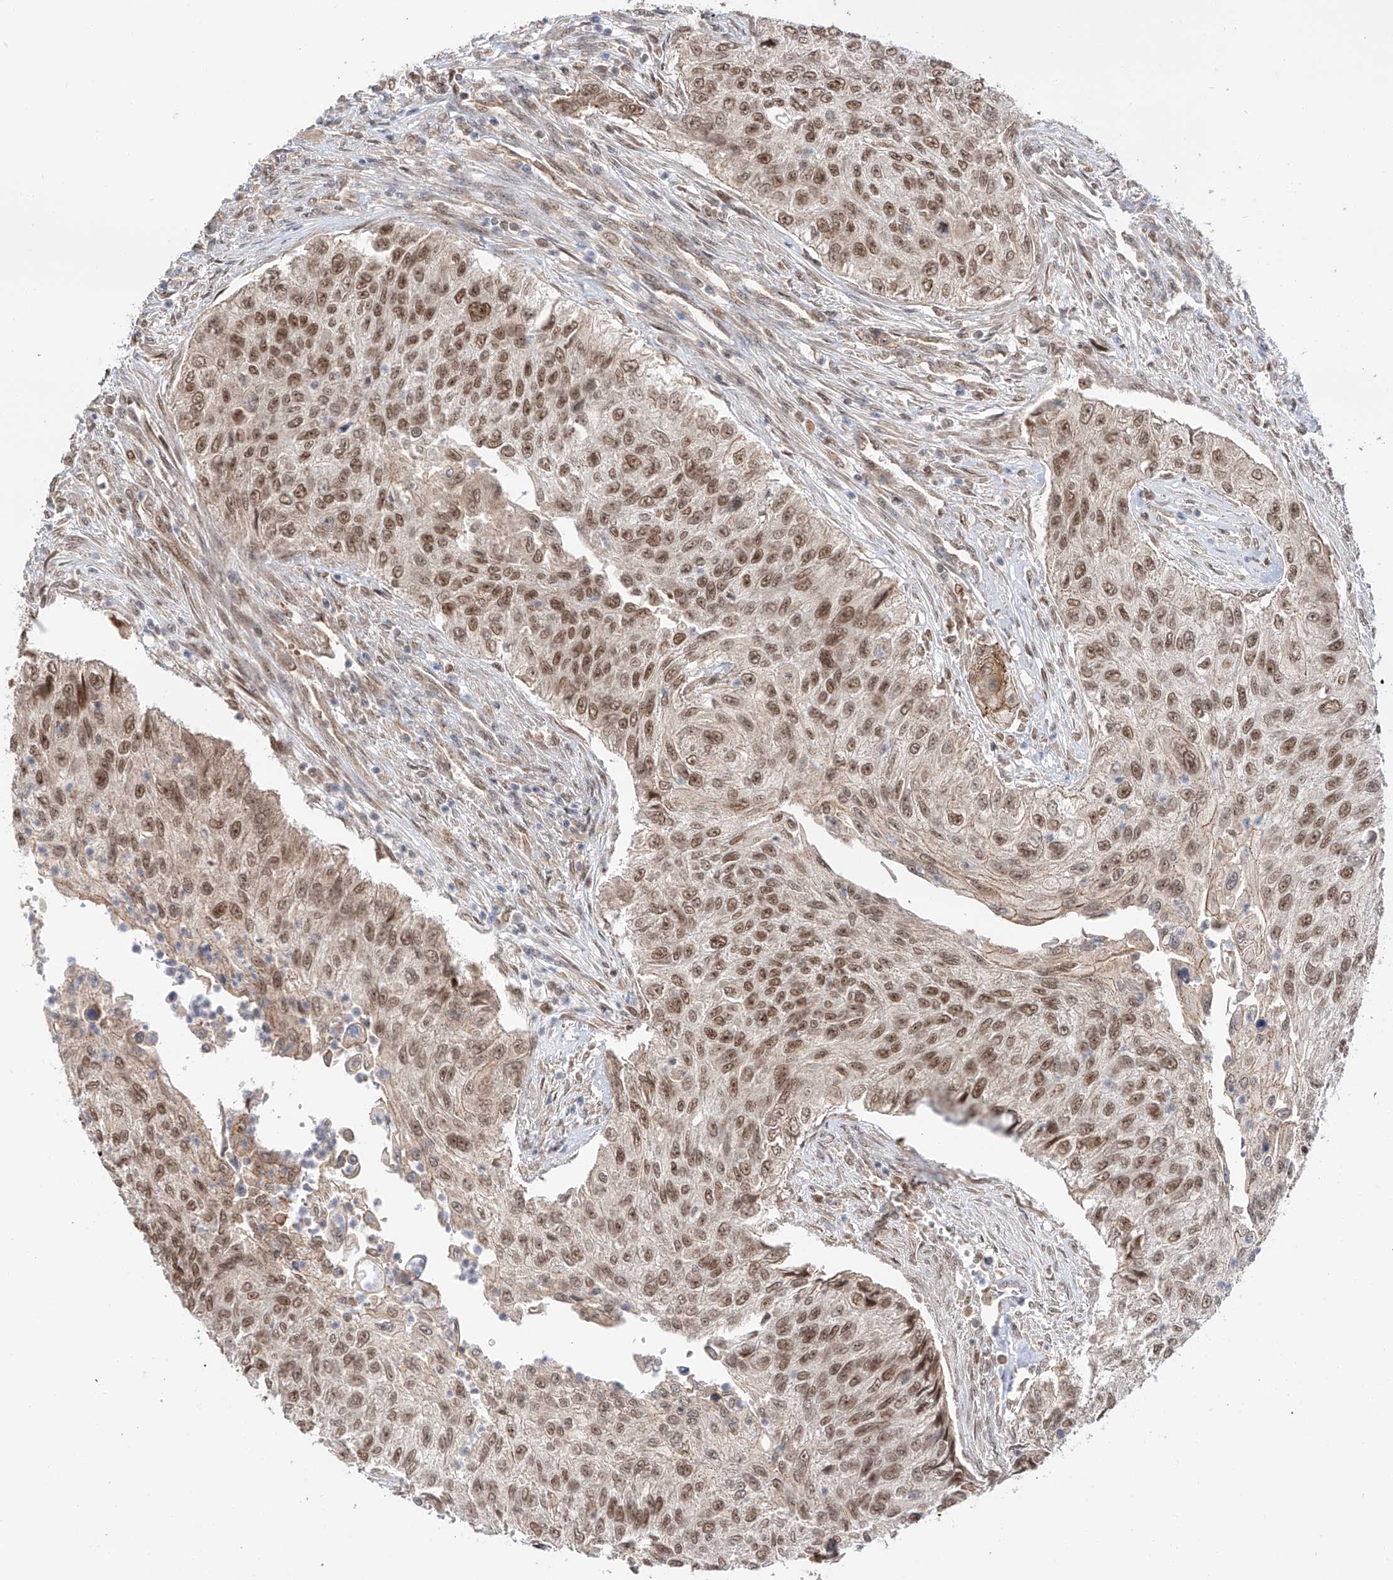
{"staining": {"intensity": "moderate", "quantity": ">75%", "location": "nuclear"}, "tissue": "urothelial cancer", "cell_type": "Tumor cells", "image_type": "cancer", "snomed": [{"axis": "morphology", "description": "Urothelial carcinoma, High grade"}, {"axis": "topography", "description": "Urinary bladder"}], "caption": "An image of human urothelial cancer stained for a protein displays moderate nuclear brown staining in tumor cells. The staining was performed using DAB, with brown indicating positive protein expression. Nuclei are stained blue with hematoxylin.", "gene": "POGK", "patient": {"sex": "female", "age": 60}}